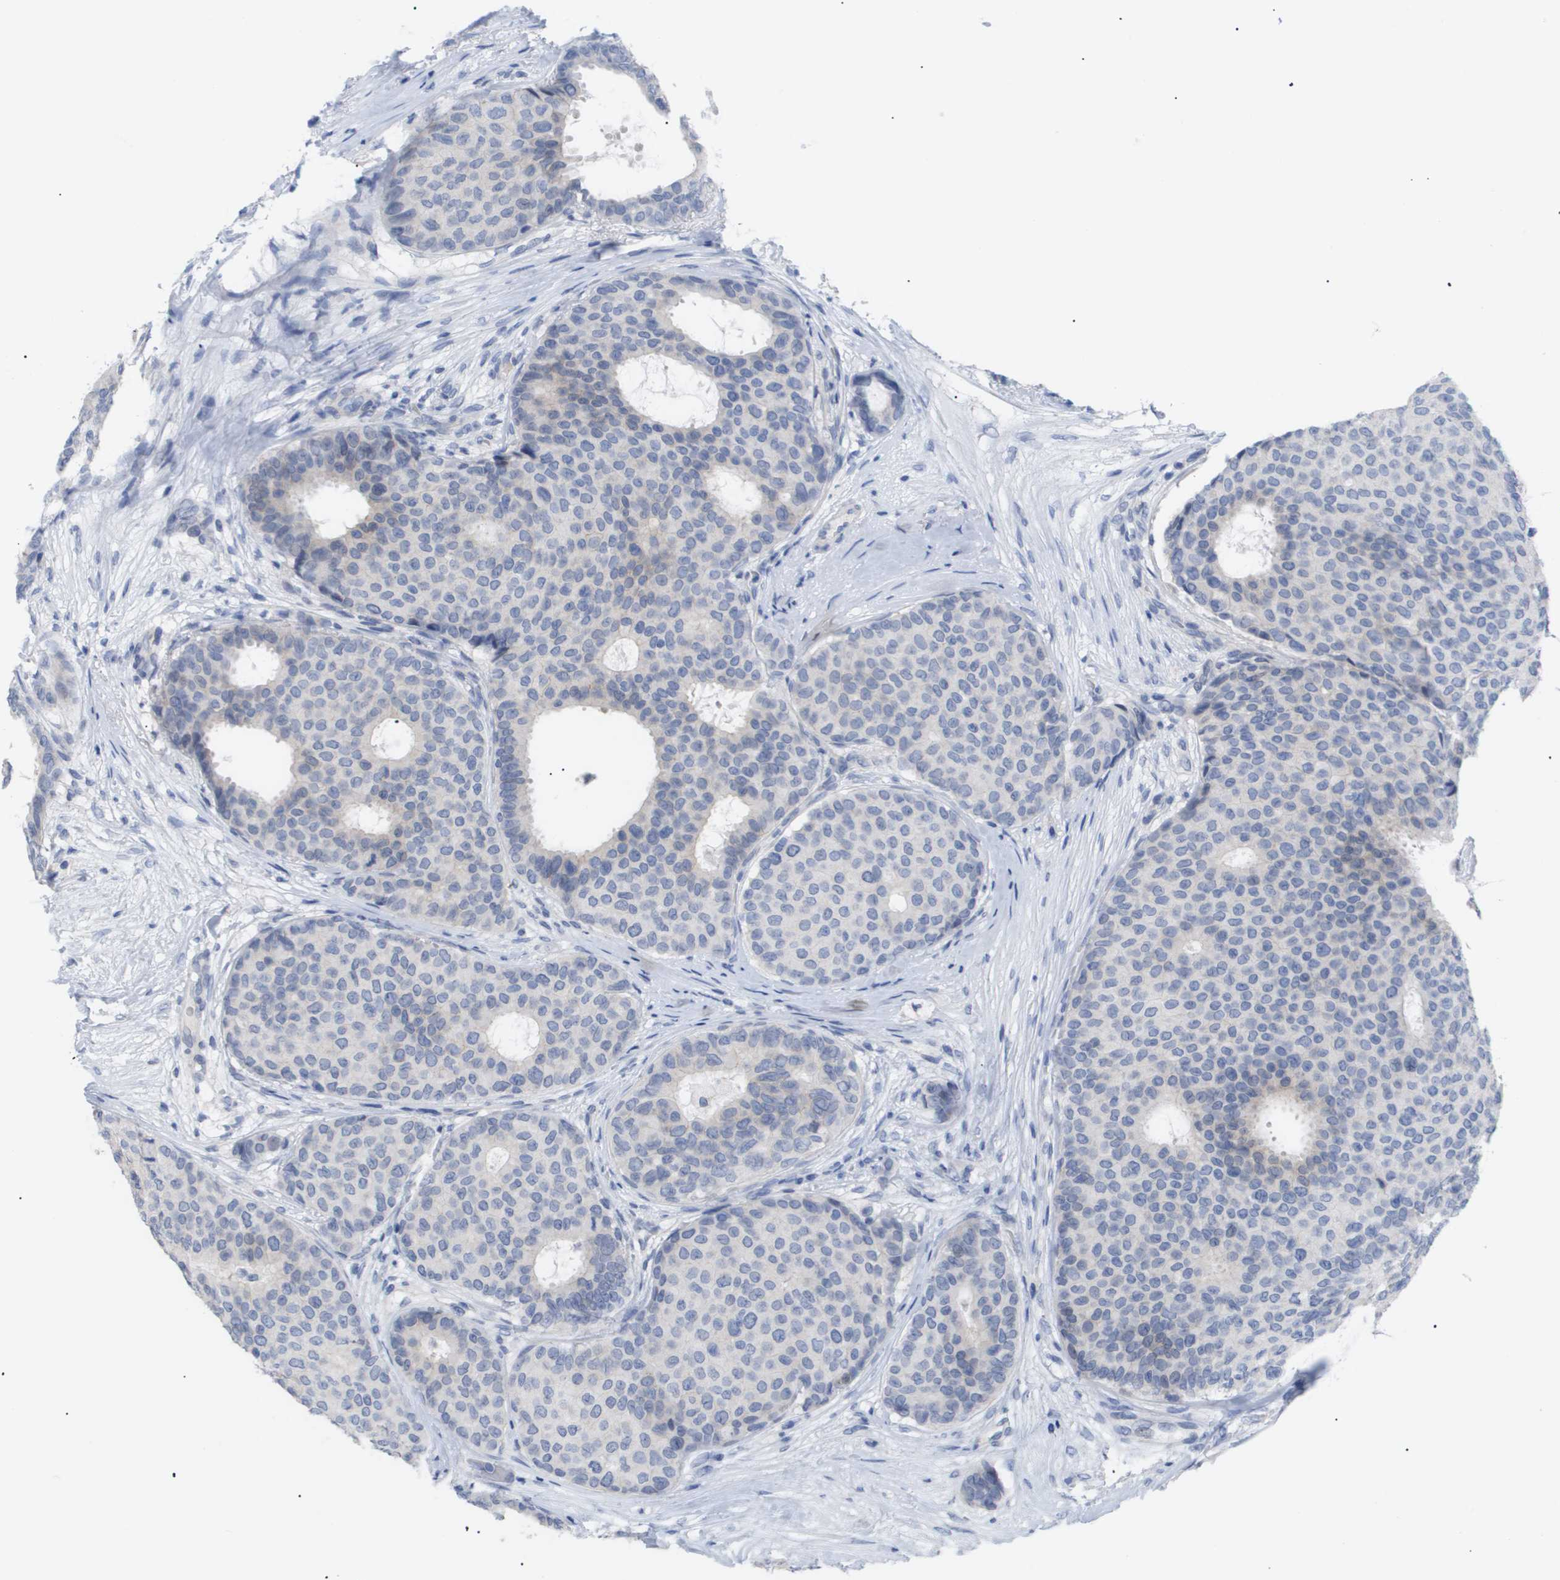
{"staining": {"intensity": "weak", "quantity": "<25%", "location": "cytoplasmic/membranous"}, "tissue": "breast cancer", "cell_type": "Tumor cells", "image_type": "cancer", "snomed": [{"axis": "morphology", "description": "Duct carcinoma"}, {"axis": "topography", "description": "Breast"}], "caption": "Human breast invasive ductal carcinoma stained for a protein using immunohistochemistry (IHC) displays no staining in tumor cells.", "gene": "CAV3", "patient": {"sex": "female", "age": 75}}